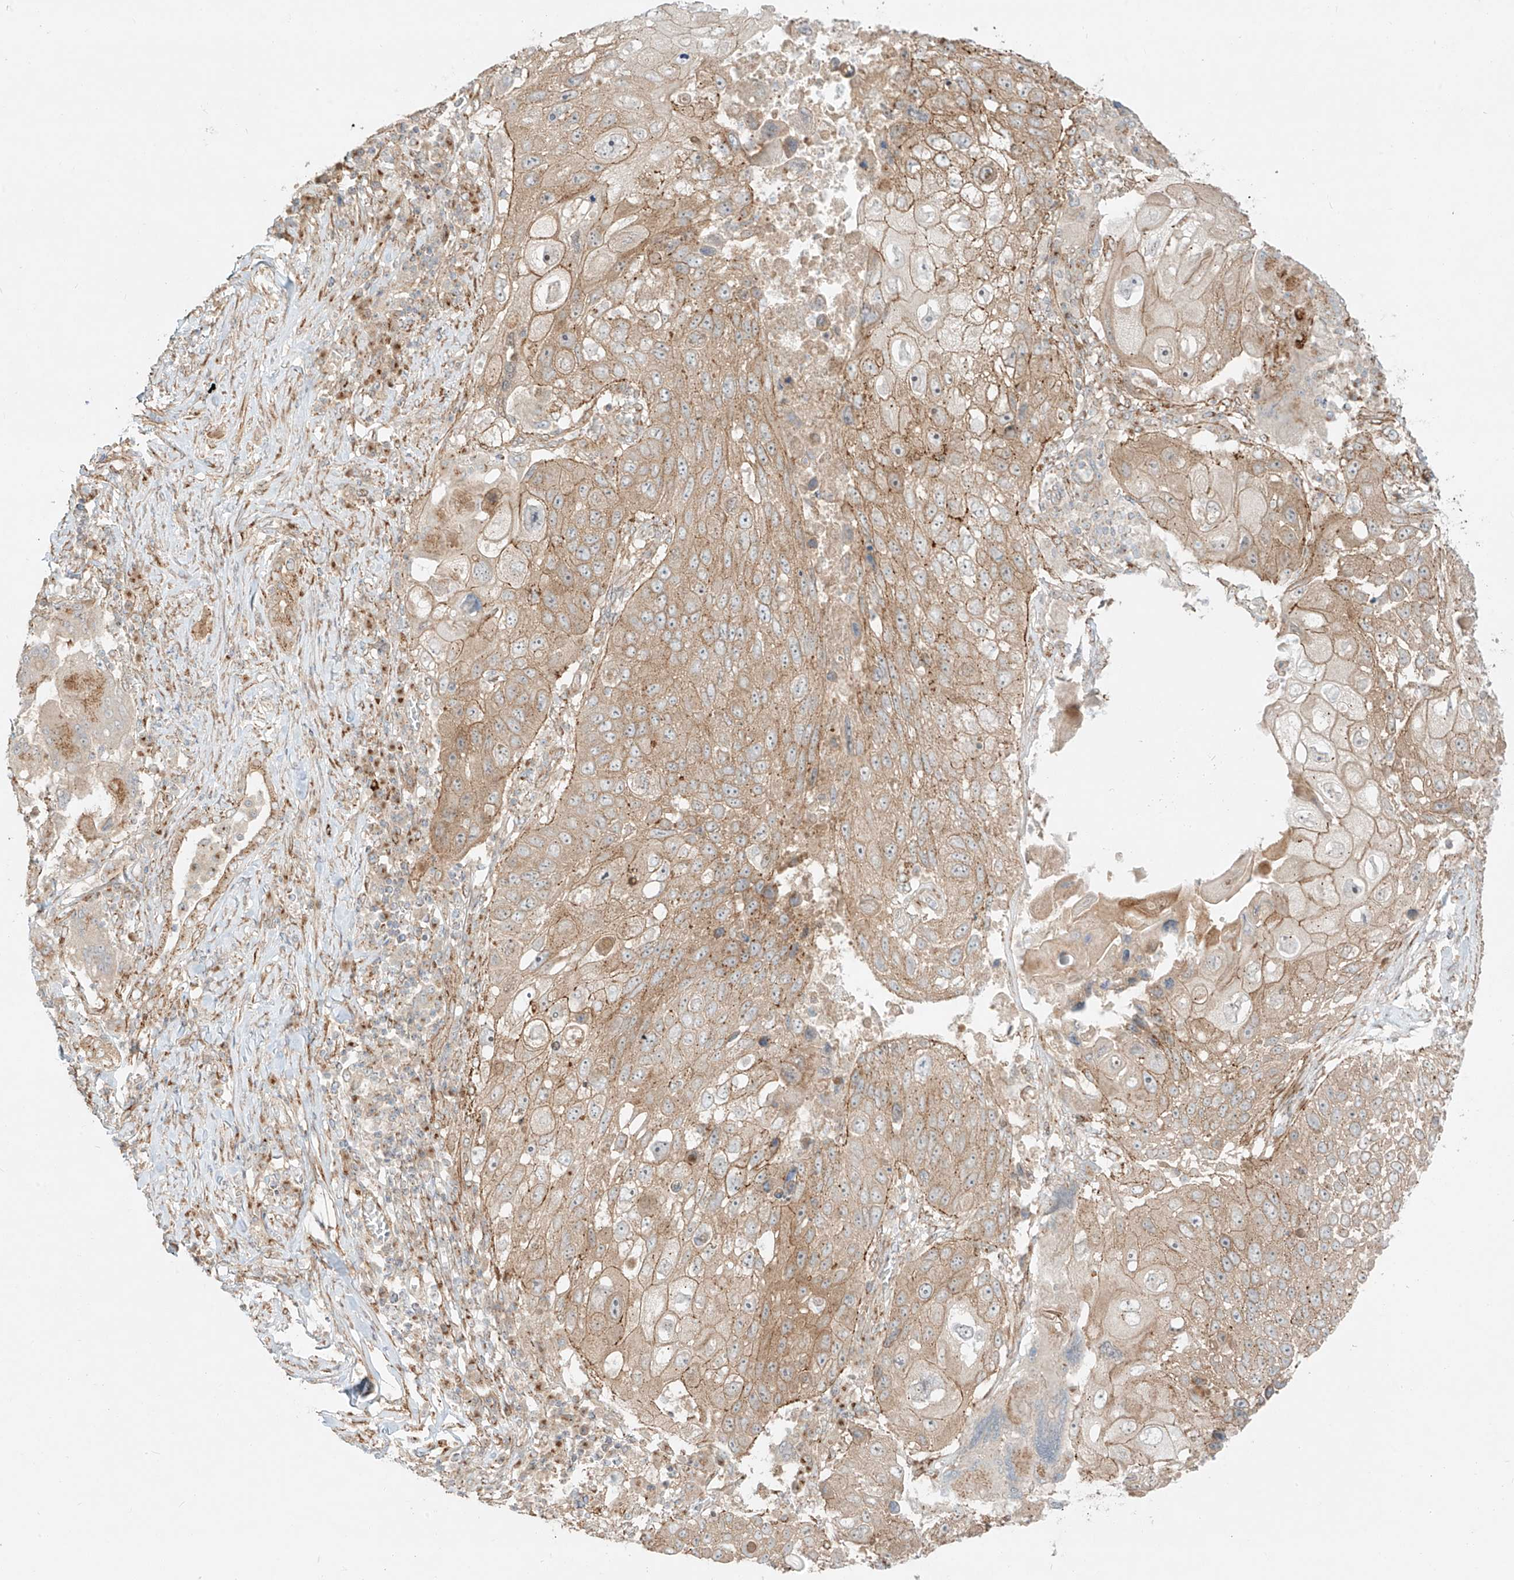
{"staining": {"intensity": "weak", "quantity": ">75%", "location": "cytoplasmic/membranous"}, "tissue": "lung cancer", "cell_type": "Tumor cells", "image_type": "cancer", "snomed": [{"axis": "morphology", "description": "Squamous cell carcinoma, NOS"}, {"axis": "topography", "description": "Lung"}], "caption": "Weak cytoplasmic/membranous protein positivity is seen in approximately >75% of tumor cells in lung cancer. (DAB (3,3'-diaminobenzidine) = brown stain, brightfield microscopy at high magnification).", "gene": "ZNF287", "patient": {"sex": "male", "age": 61}}